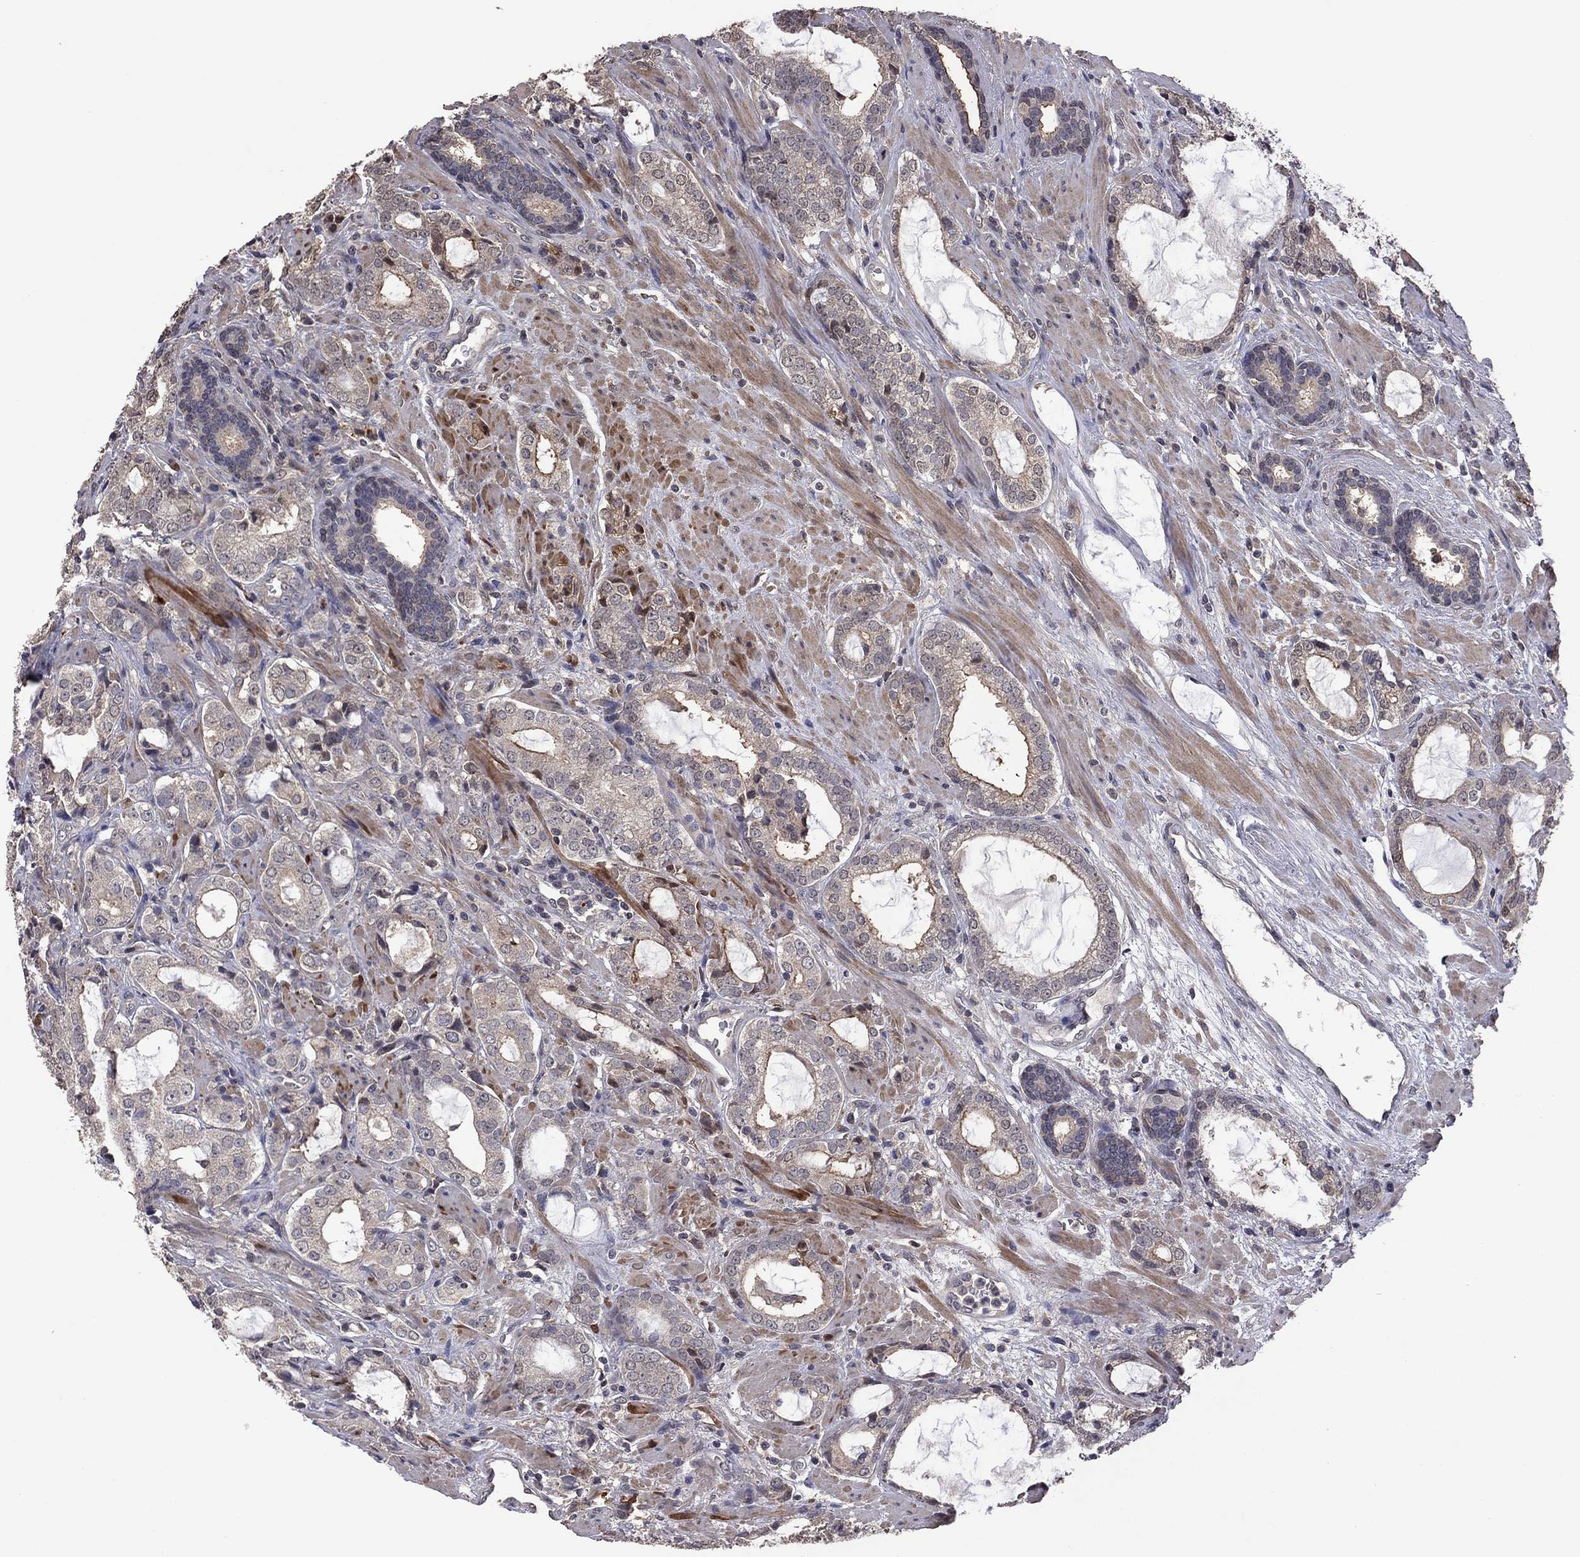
{"staining": {"intensity": "weak", "quantity": "<25%", "location": "cytoplasmic/membranous"}, "tissue": "prostate cancer", "cell_type": "Tumor cells", "image_type": "cancer", "snomed": [{"axis": "morphology", "description": "Adenocarcinoma, NOS"}, {"axis": "topography", "description": "Prostate"}], "caption": "Prostate adenocarcinoma stained for a protein using immunohistochemistry (IHC) displays no expression tumor cells.", "gene": "TSNARE1", "patient": {"sex": "male", "age": 66}}